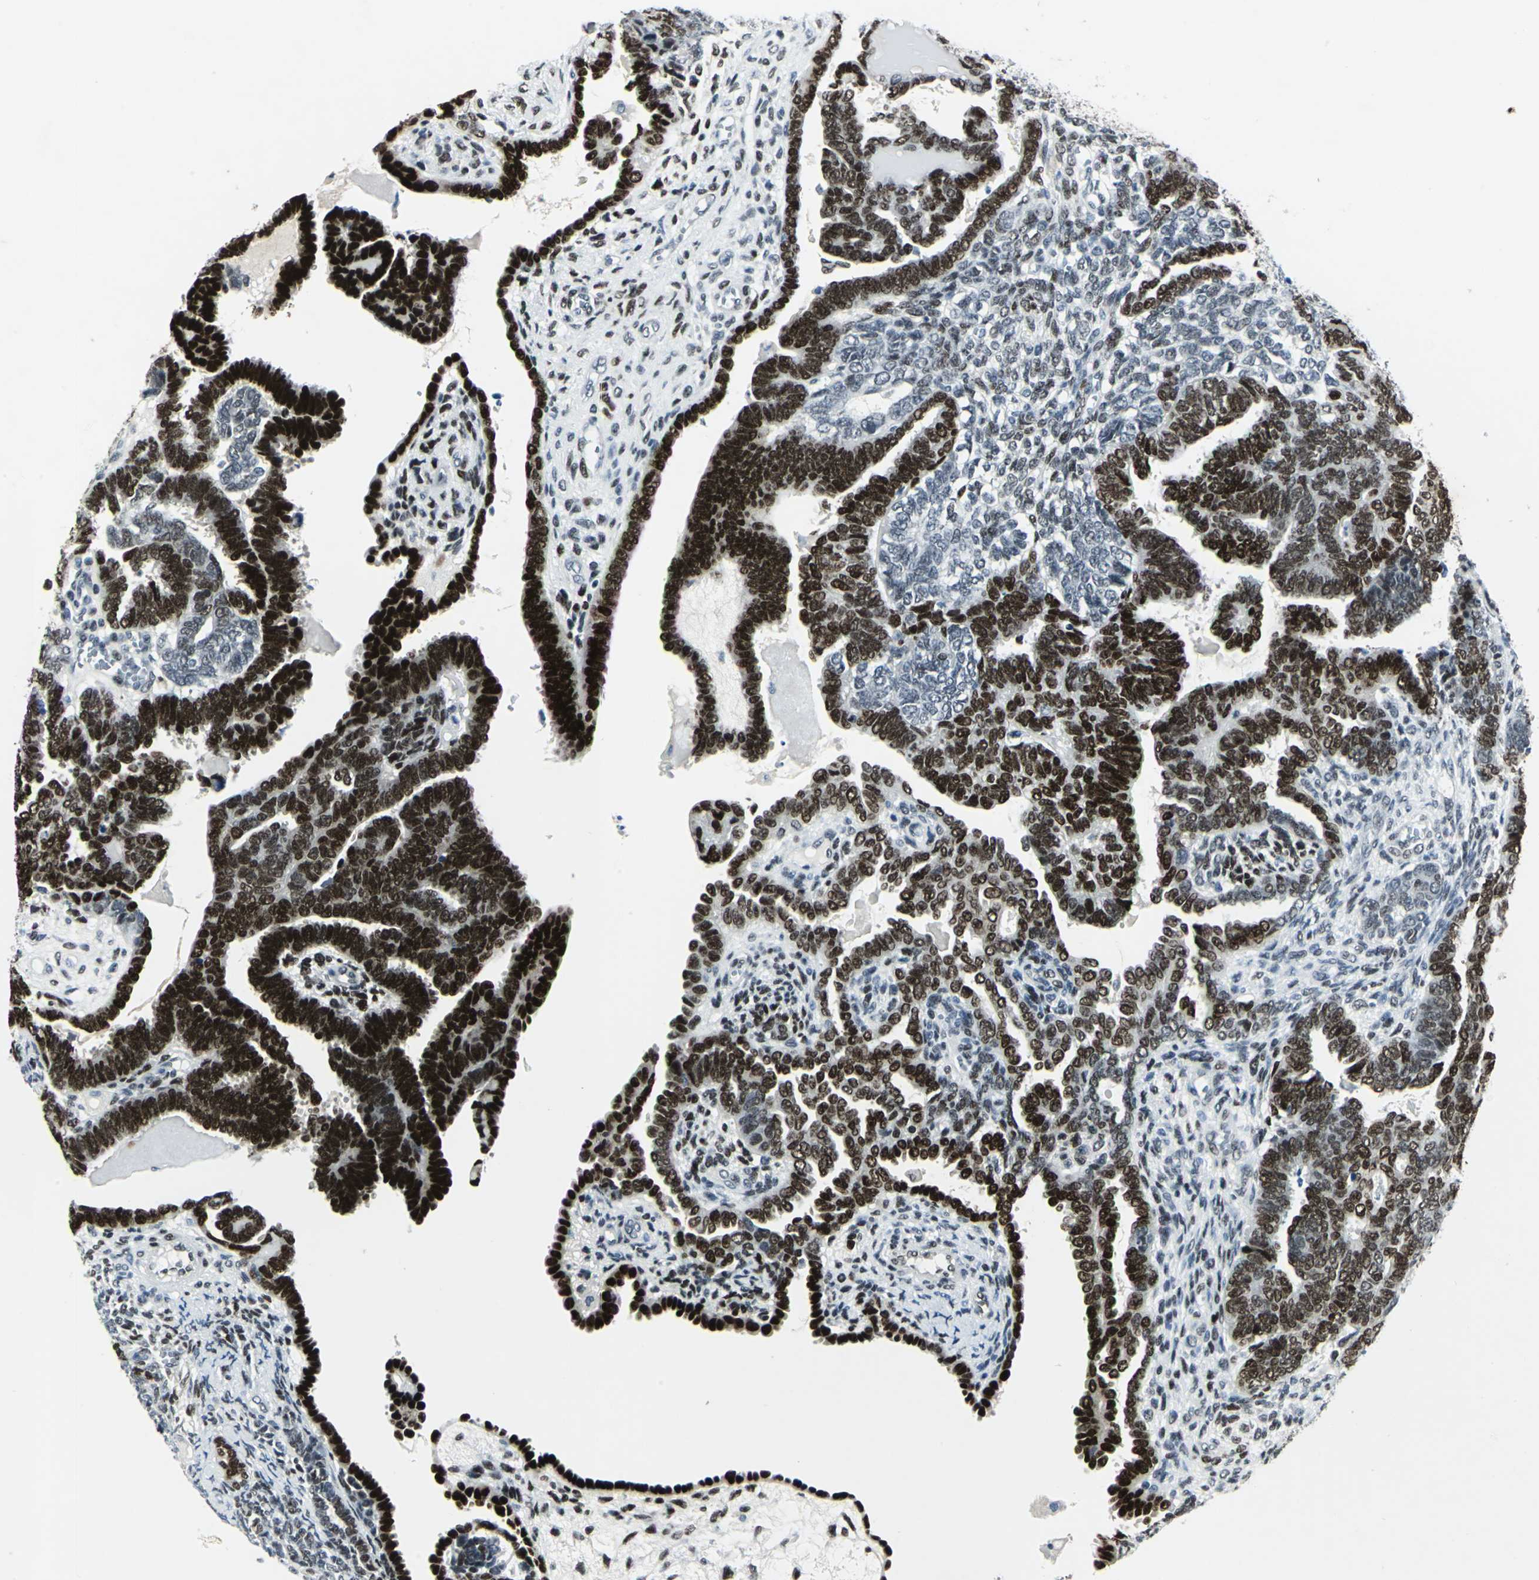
{"staining": {"intensity": "strong", "quantity": "25%-75%", "location": "nuclear"}, "tissue": "endometrial cancer", "cell_type": "Tumor cells", "image_type": "cancer", "snomed": [{"axis": "morphology", "description": "Neoplasm, malignant, NOS"}, {"axis": "topography", "description": "Endometrium"}], "caption": "Tumor cells display high levels of strong nuclear expression in approximately 25%-75% of cells in human endometrial malignant neoplasm. (IHC, brightfield microscopy, high magnification).", "gene": "MEIS2", "patient": {"sex": "female", "age": 74}}